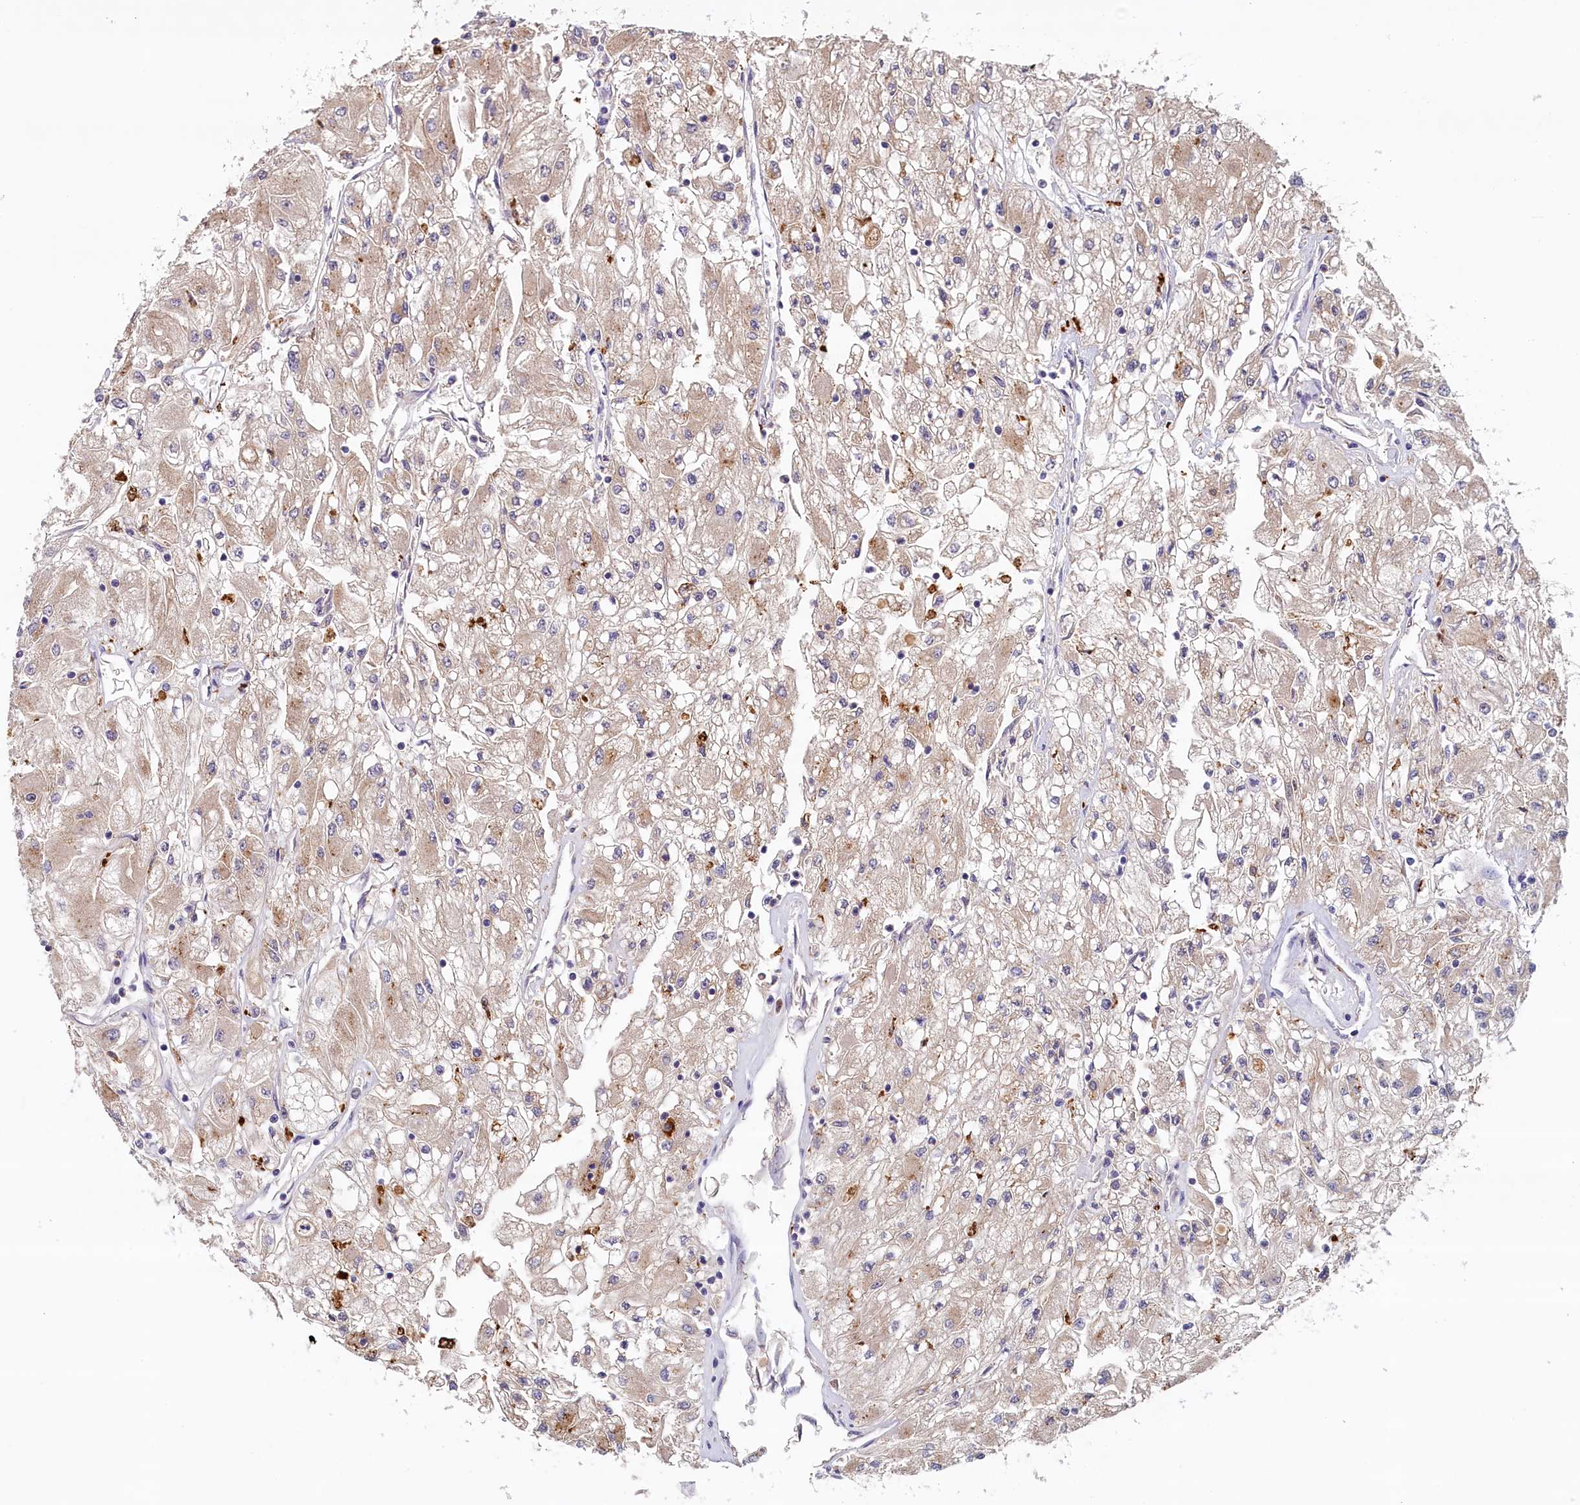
{"staining": {"intensity": "weak", "quantity": ">75%", "location": "cytoplasmic/membranous"}, "tissue": "renal cancer", "cell_type": "Tumor cells", "image_type": "cancer", "snomed": [{"axis": "morphology", "description": "Adenocarcinoma, NOS"}, {"axis": "topography", "description": "Kidney"}], "caption": "Immunohistochemistry (IHC) image of neoplastic tissue: human renal adenocarcinoma stained using immunohistochemistry (IHC) exhibits low levels of weak protein expression localized specifically in the cytoplasmic/membranous of tumor cells, appearing as a cytoplasmic/membranous brown color.", "gene": "NUBP2", "patient": {"sex": "male", "age": 80}}